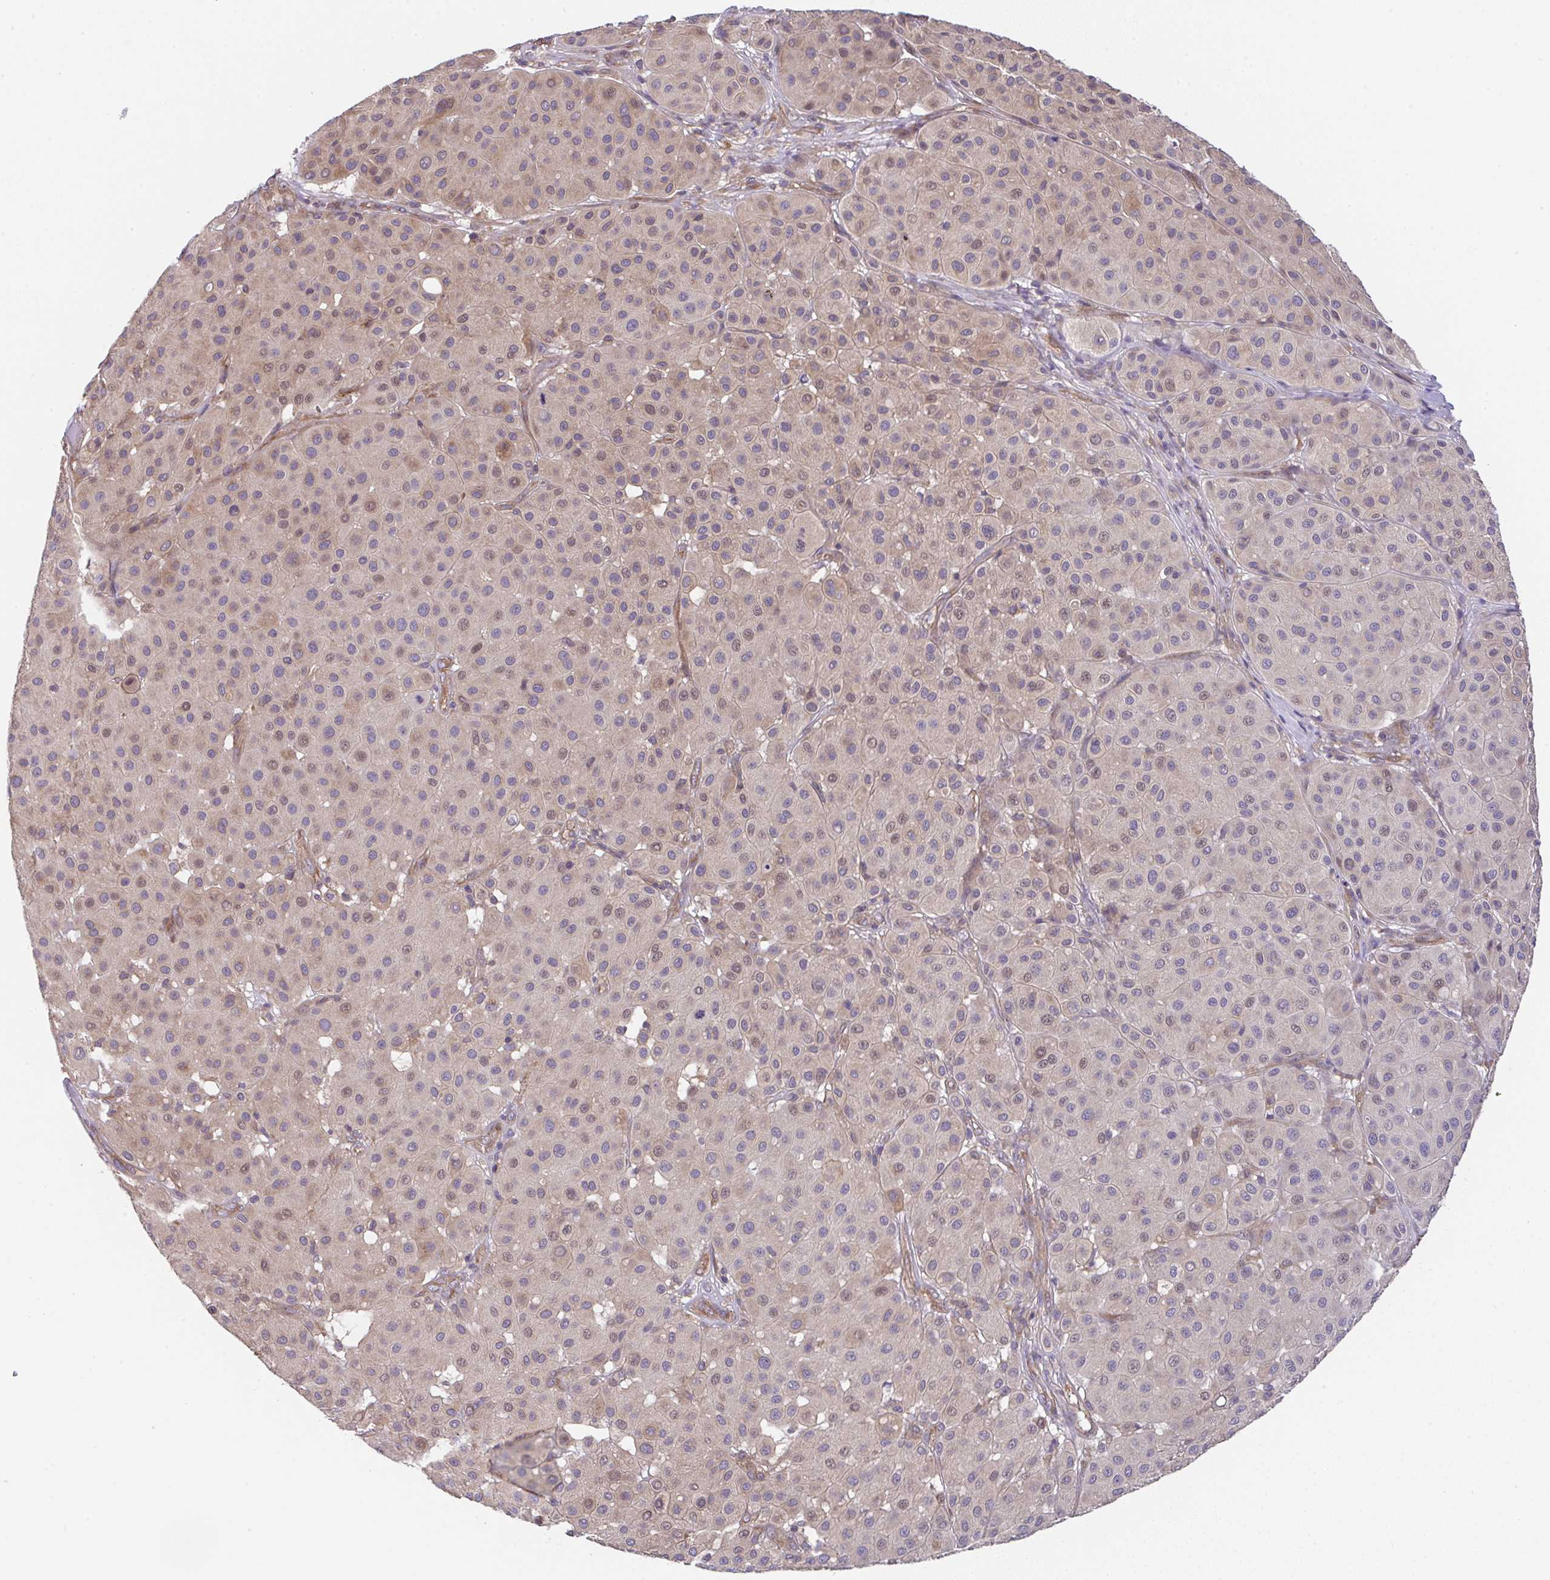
{"staining": {"intensity": "moderate", "quantity": "25%-75%", "location": "cytoplasmic/membranous"}, "tissue": "melanoma", "cell_type": "Tumor cells", "image_type": "cancer", "snomed": [{"axis": "morphology", "description": "Malignant melanoma, Metastatic site"}, {"axis": "topography", "description": "Smooth muscle"}], "caption": "The immunohistochemical stain labels moderate cytoplasmic/membranous expression in tumor cells of malignant melanoma (metastatic site) tissue.", "gene": "ZNF696", "patient": {"sex": "male", "age": 41}}